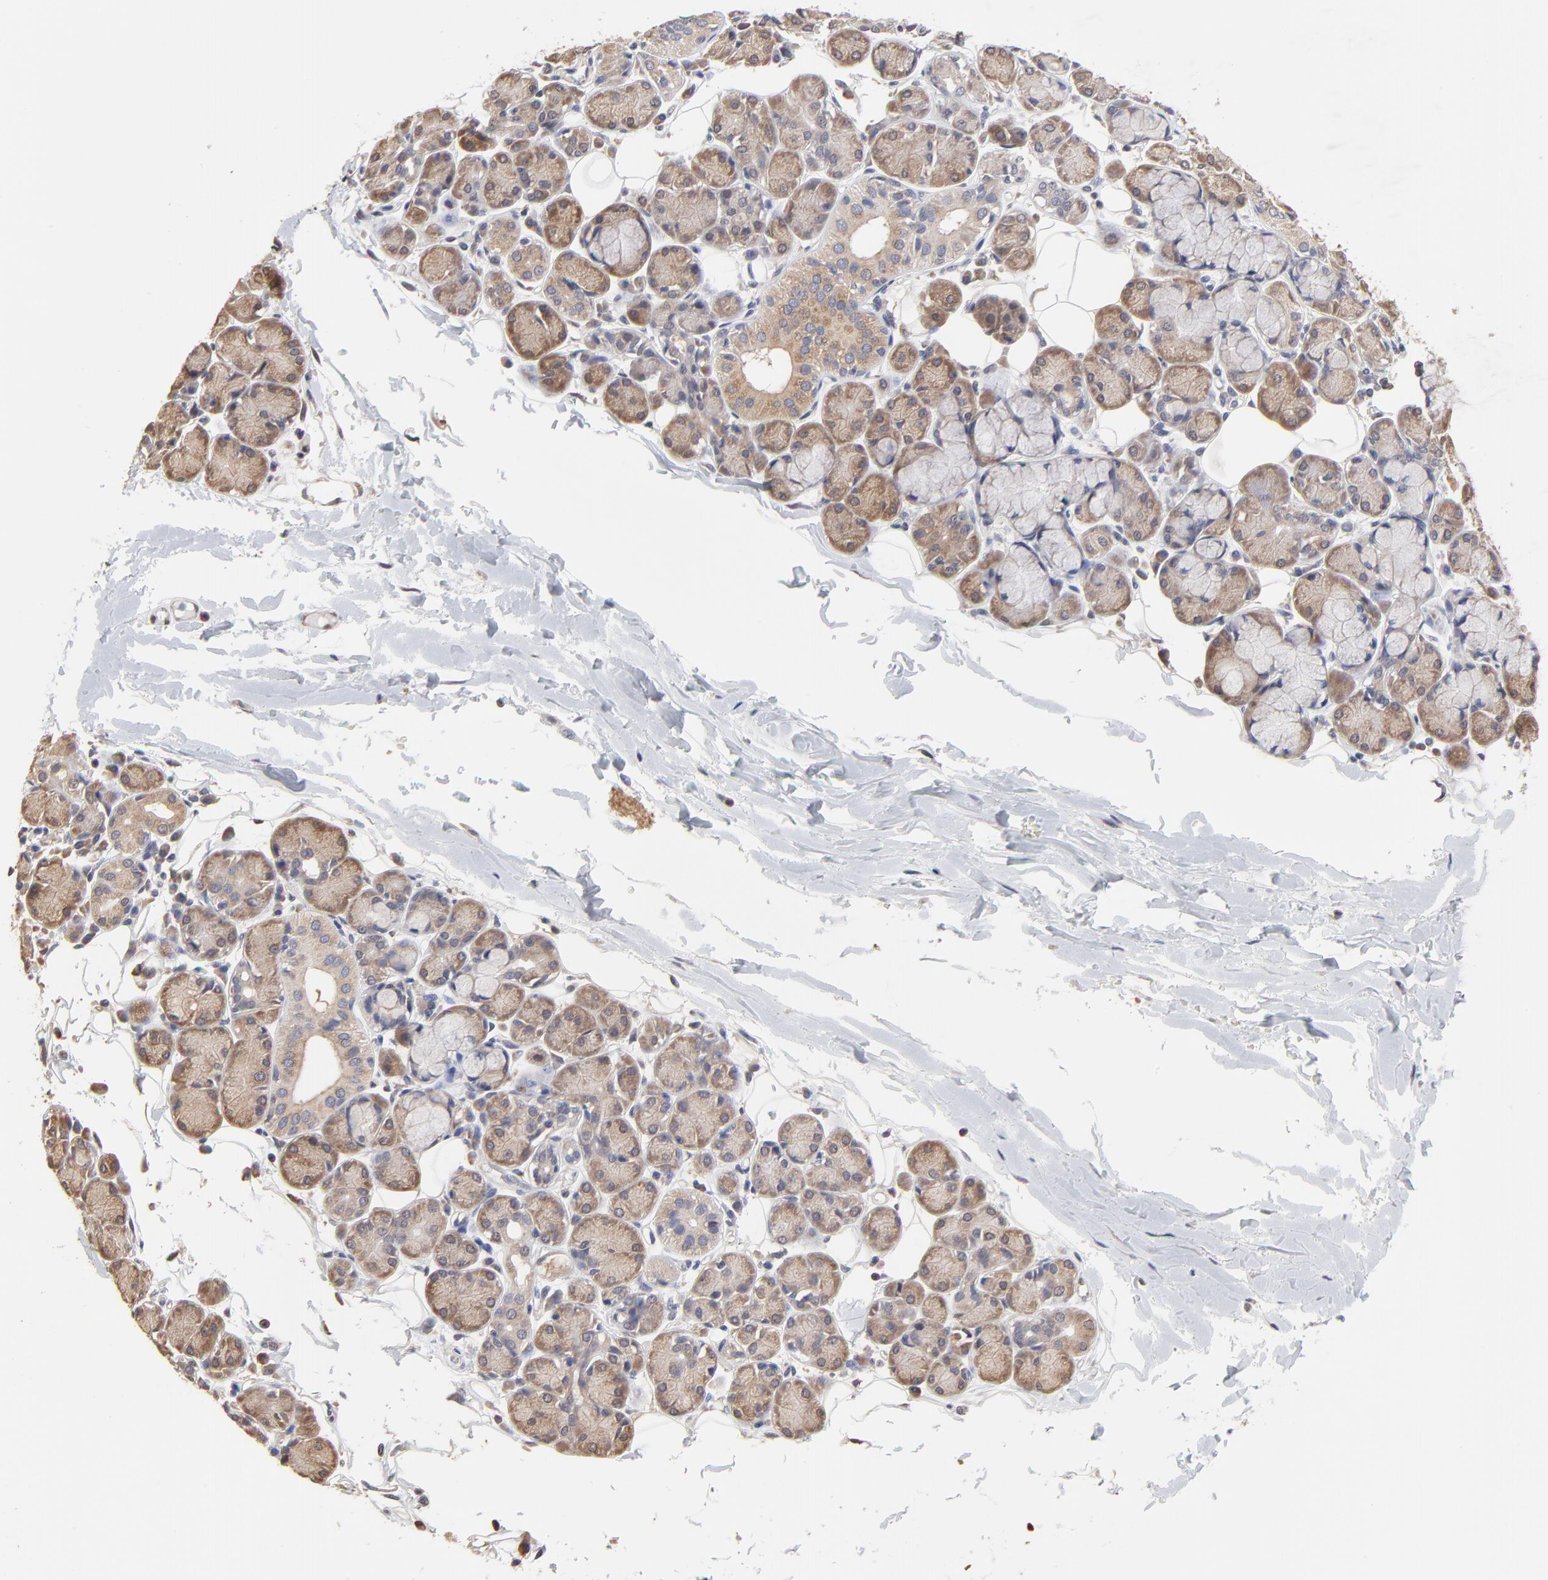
{"staining": {"intensity": "weak", "quantity": "25%-75%", "location": "cytoplasmic/membranous"}, "tissue": "salivary gland", "cell_type": "Glandular cells", "image_type": "normal", "snomed": [{"axis": "morphology", "description": "Normal tissue, NOS"}, {"axis": "topography", "description": "Salivary gland"}], "caption": "Salivary gland was stained to show a protein in brown. There is low levels of weak cytoplasmic/membranous expression in about 25%-75% of glandular cells.", "gene": "CCT2", "patient": {"sex": "male", "age": 54}}